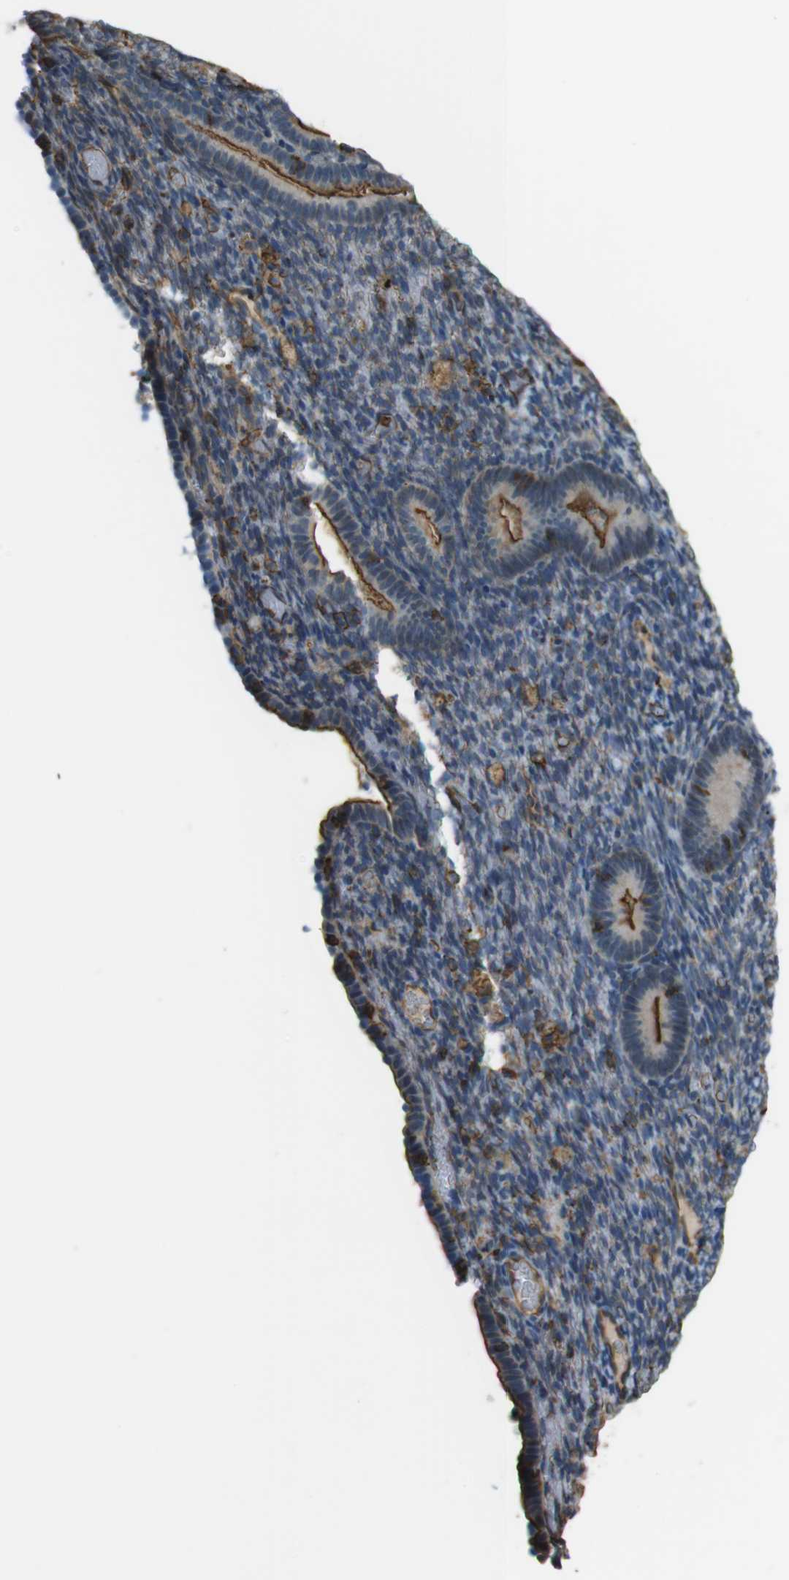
{"staining": {"intensity": "weak", "quantity": "25%-75%", "location": "cytoplasmic/membranous"}, "tissue": "endometrium", "cell_type": "Cells in endometrial stroma", "image_type": "normal", "snomed": [{"axis": "morphology", "description": "Normal tissue, NOS"}, {"axis": "topography", "description": "Endometrium"}], "caption": "Immunohistochemistry histopathology image of unremarkable endometrium: endometrium stained using immunohistochemistry shows low levels of weak protein expression localized specifically in the cytoplasmic/membranous of cells in endometrial stroma, appearing as a cytoplasmic/membranous brown color.", "gene": "FCAR", "patient": {"sex": "female", "age": 51}}